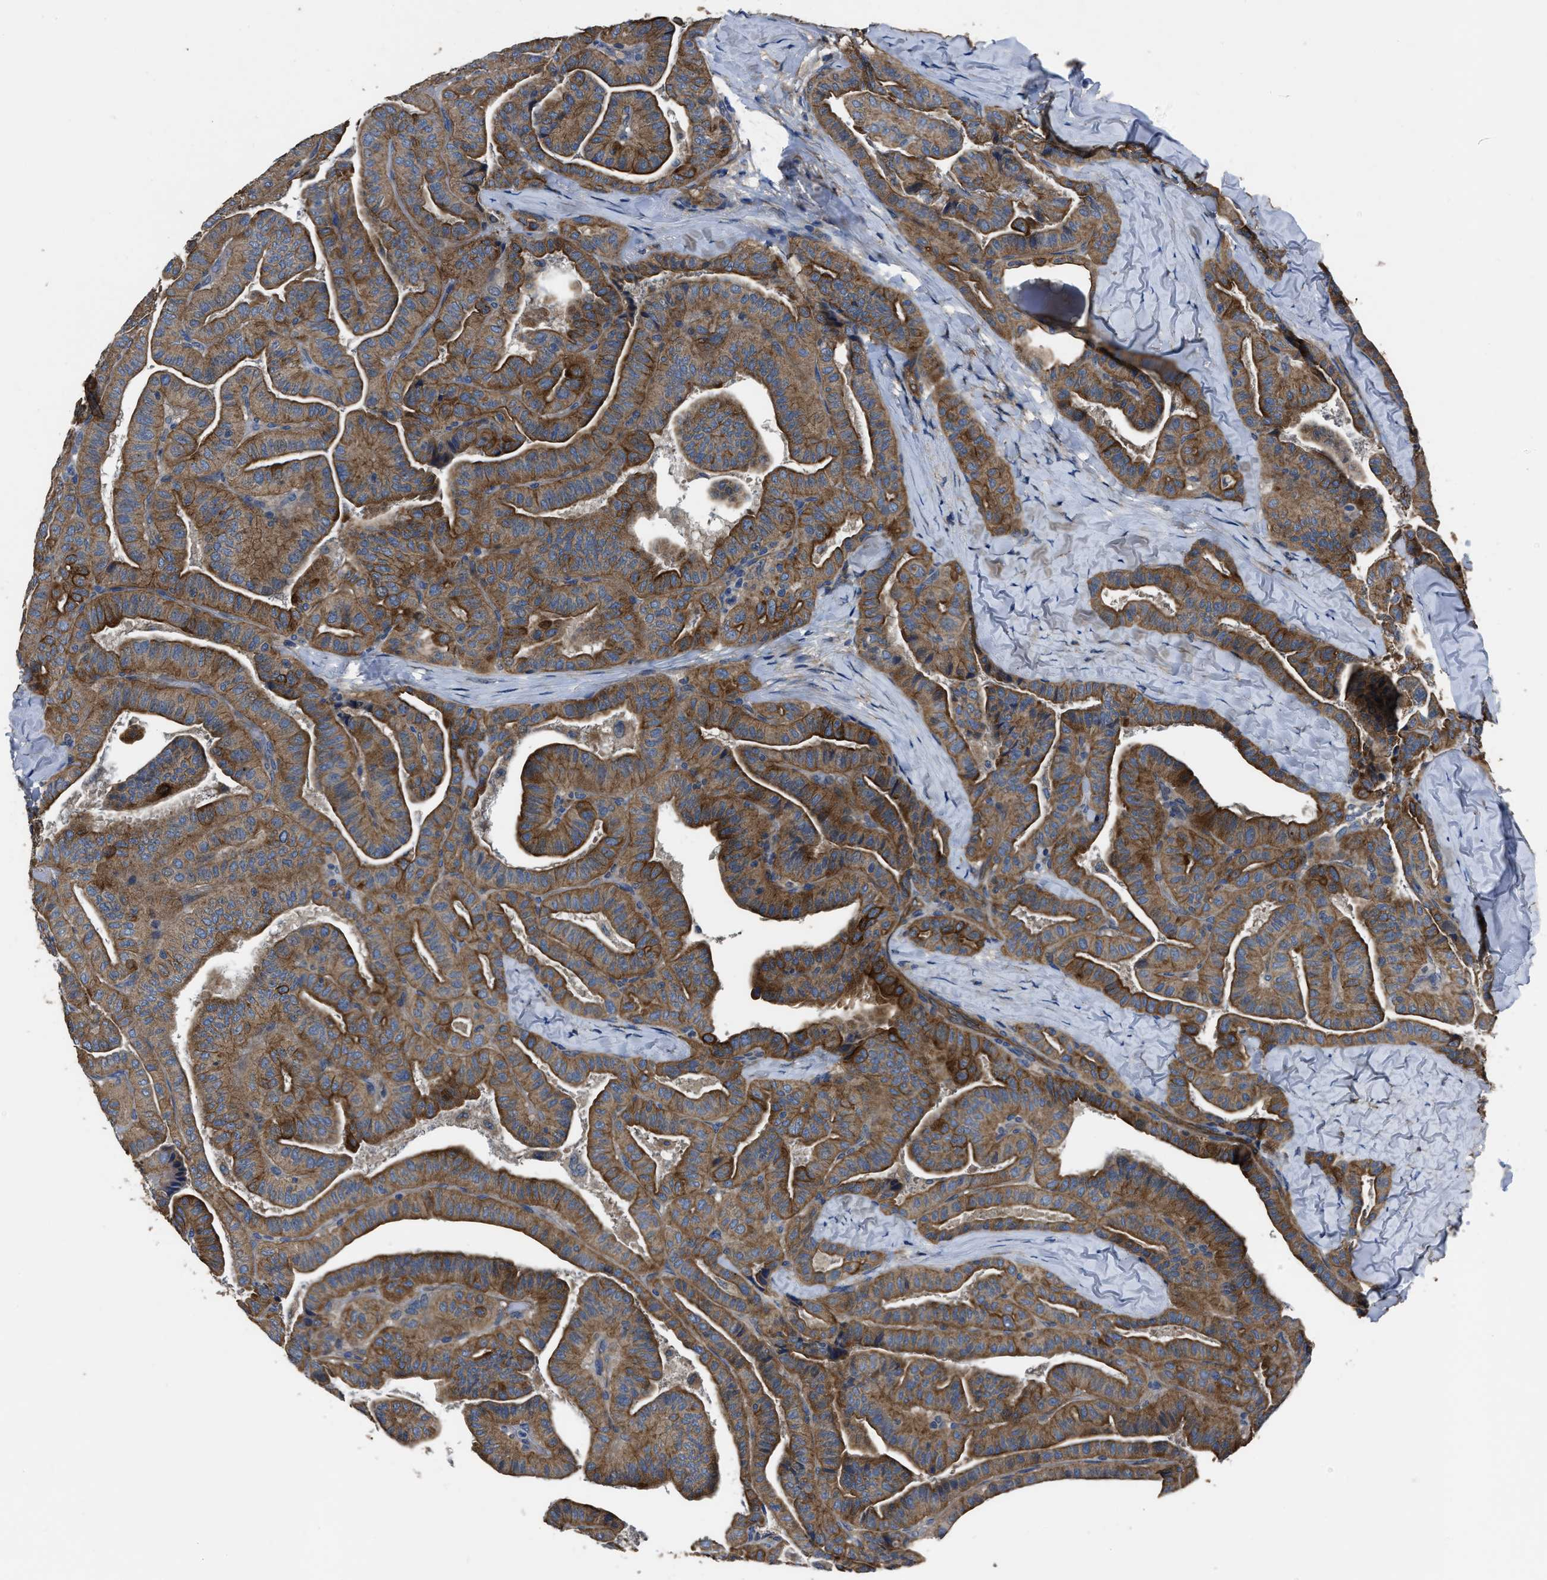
{"staining": {"intensity": "strong", "quantity": ">75%", "location": "cytoplasmic/membranous"}, "tissue": "thyroid cancer", "cell_type": "Tumor cells", "image_type": "cancer", "snomed": [{"axis": "morphology", "description": "Papillary adenocarcinoma, NOS"}, {"axis": "topography", "description": "Thyroid gland"}], "caption": "An image showing strong cytoplasmic/membranous expression in approximately >75% of tumor cells in thyroid cancer (papillary adenocarcinoma), as visualized by brown immunohistochemical staining.", "gene": "ERC1", "patient": {"sex": "male", "age": 77}}